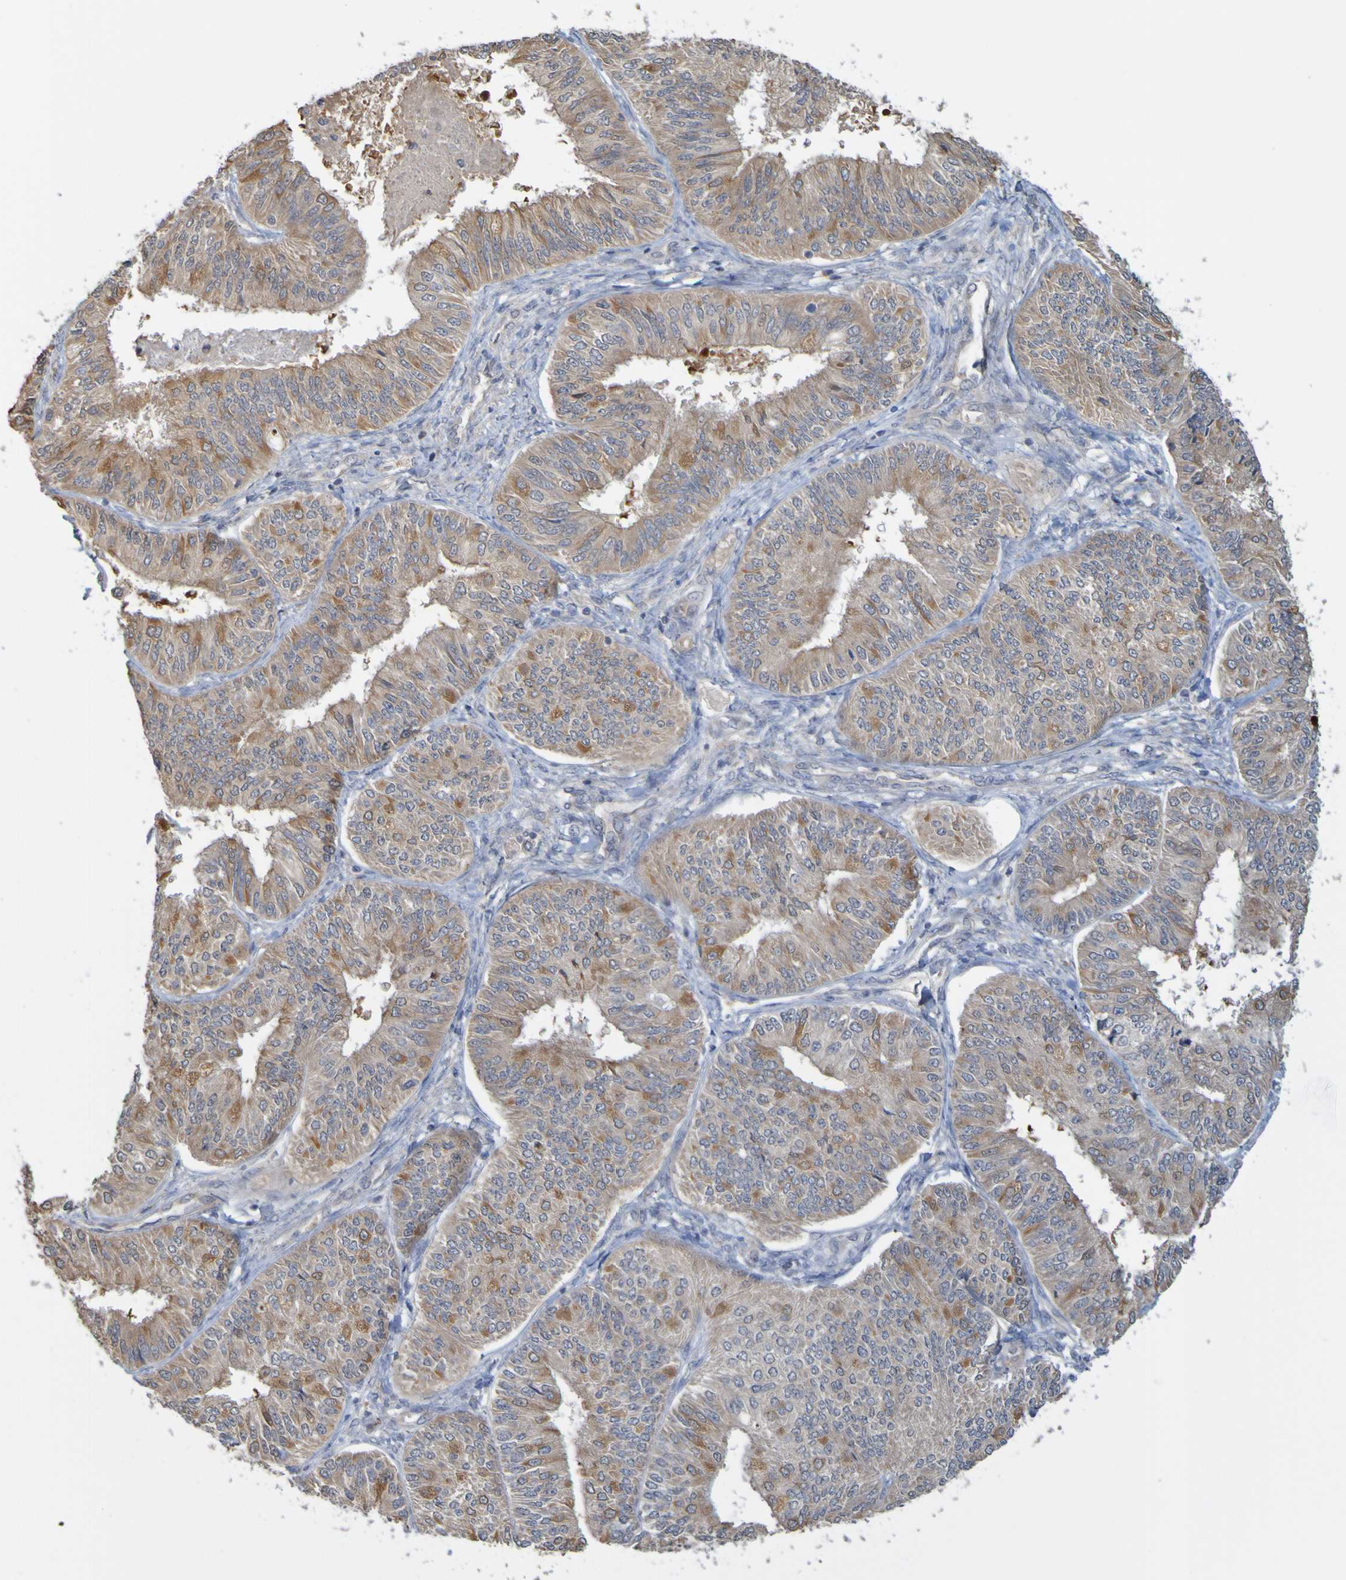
{"staining": {"intensity": "moderate", "quantity": ">75%", "location": "cytoplasmic/membranous"}, "tissue": "endometrial cancer", "cell_type": "Tumor cells", "image_type": "cancer", "snomed": [{"axis": "morphology", "description": "Adenocarcinoma, NOS"}, {"axis": "topography", "description": "Endometrium"}], "caption": "A medium amount of moderate cytoplasmic/membranous staining is appreciated in approximately >75% of tumor cells in endometrial adenocarcinoma tissue.", "gene": "NAV2", "patient": {"sex": "female", "age": 58}}